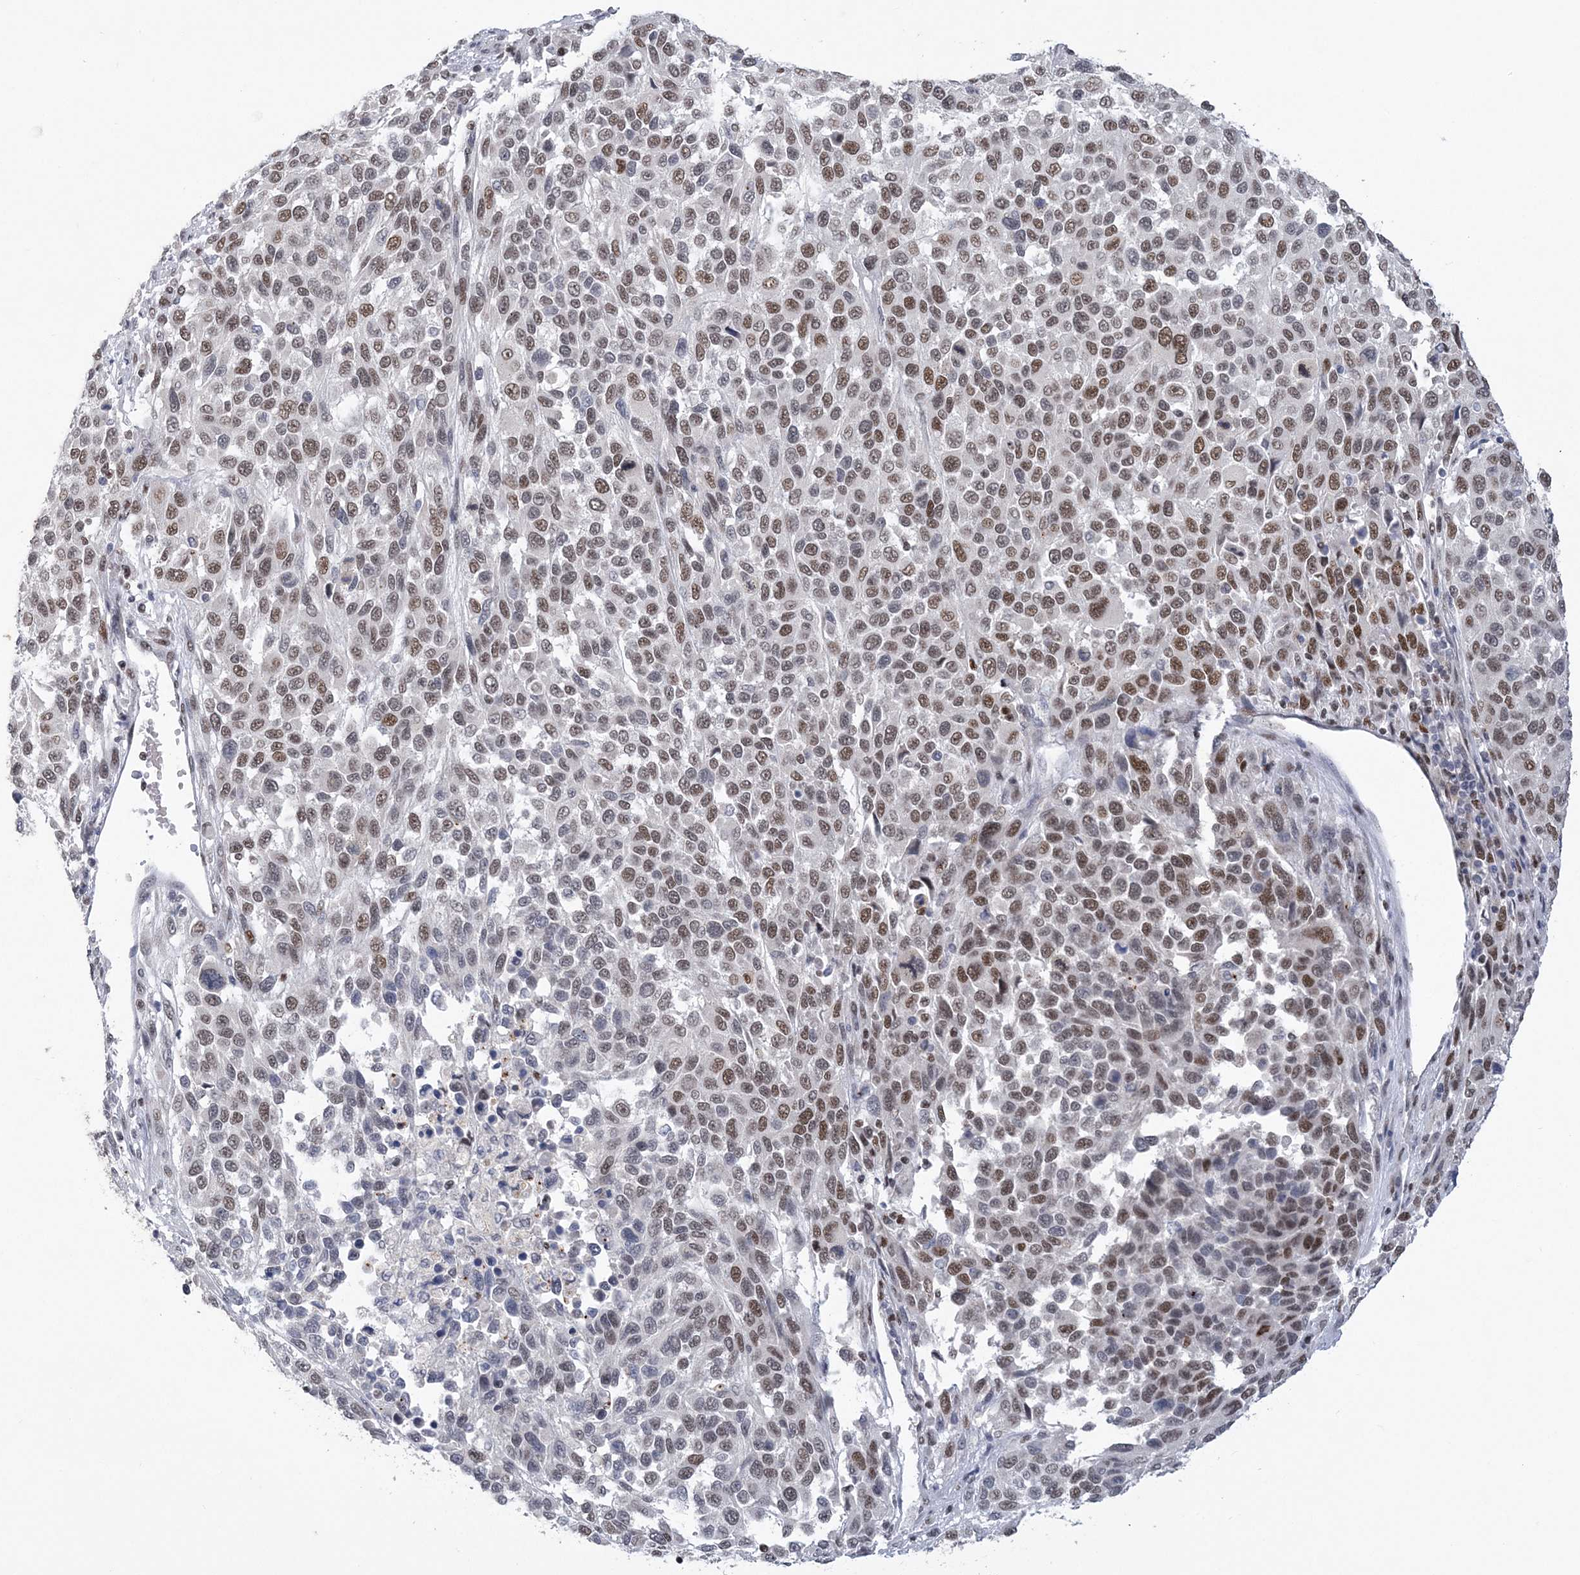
{"staining": {"intensity": "moderate", "quantity": "25%-75%", "location": "nuclear"}, "tissue": "melanoma", "cell_type": "Tumor cells", "image_type": "cancer", "snomed": [{"axis": "morphology", "description": "Malignant melanoma, Metastatic site"}, {"axis": "topography", "description": "Lymph node"}], "caption": "This is an image of immunohistochemistry staining of malignant melanoma (metastatic site), which shows moderate expression in the nuclear of tumor cells.", "gene": "ZBTB7A", "patient": {"sex": "male", "age": 61}}